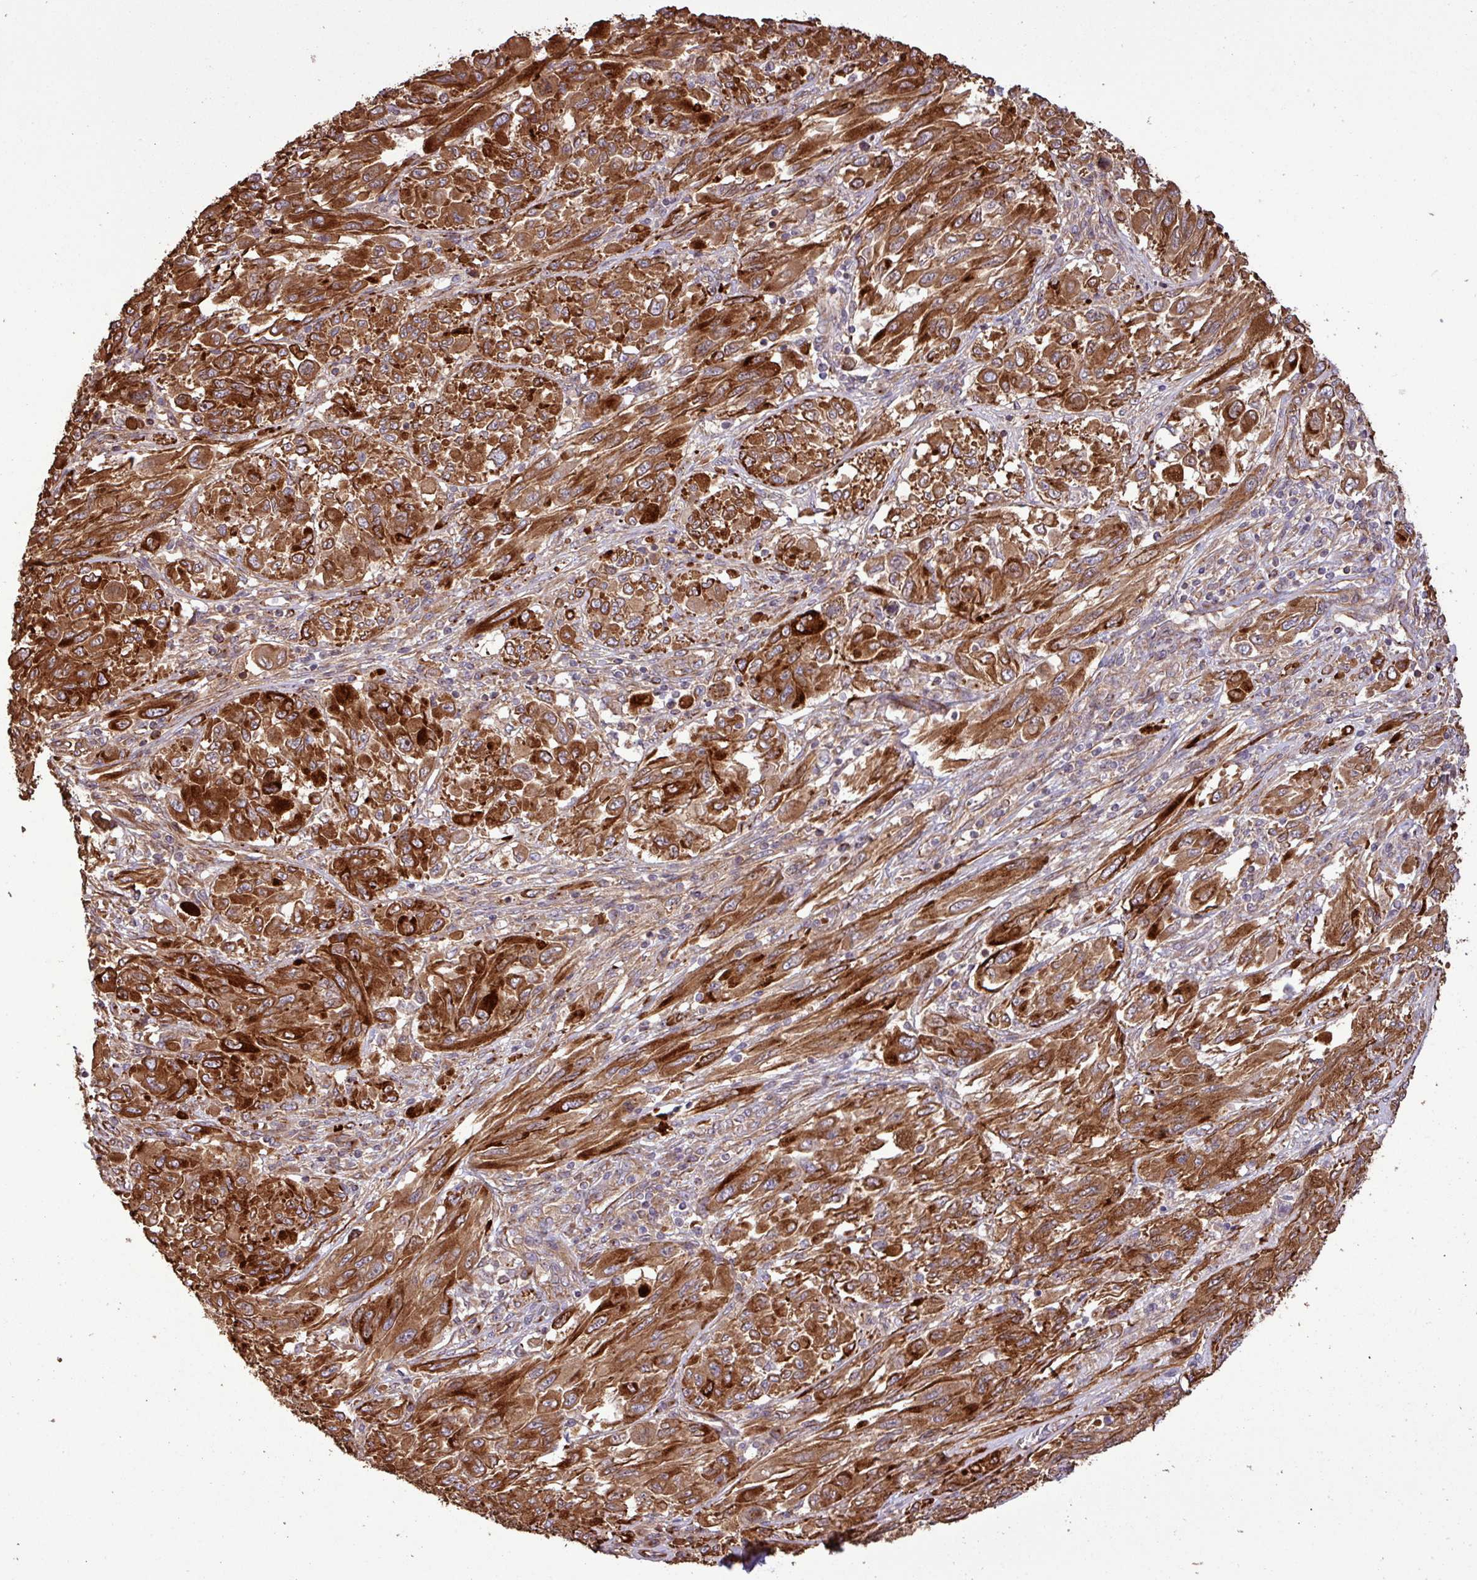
{"staining": {"intensity": "strong", "quantity": ">75%", "location": "cytoplasmic/membranous"}, "tissue": "melanoma", "cell_type": "Tumor cells", "image_type": "cancer", "snomed": [{"axis": "morphology", "description": "Malignant melanoma, NOS"}, {"axis": "topography", "description": "Skin"}], "caption": "Brown immunohistochemical staining in melanoma shows strong cytoplasmic/membranous staining in approximately >75% of tumor cells. Nuclei are stained in blue.", "gene": "ZNF300", "patient": {"sex": "female", "age": 91}}